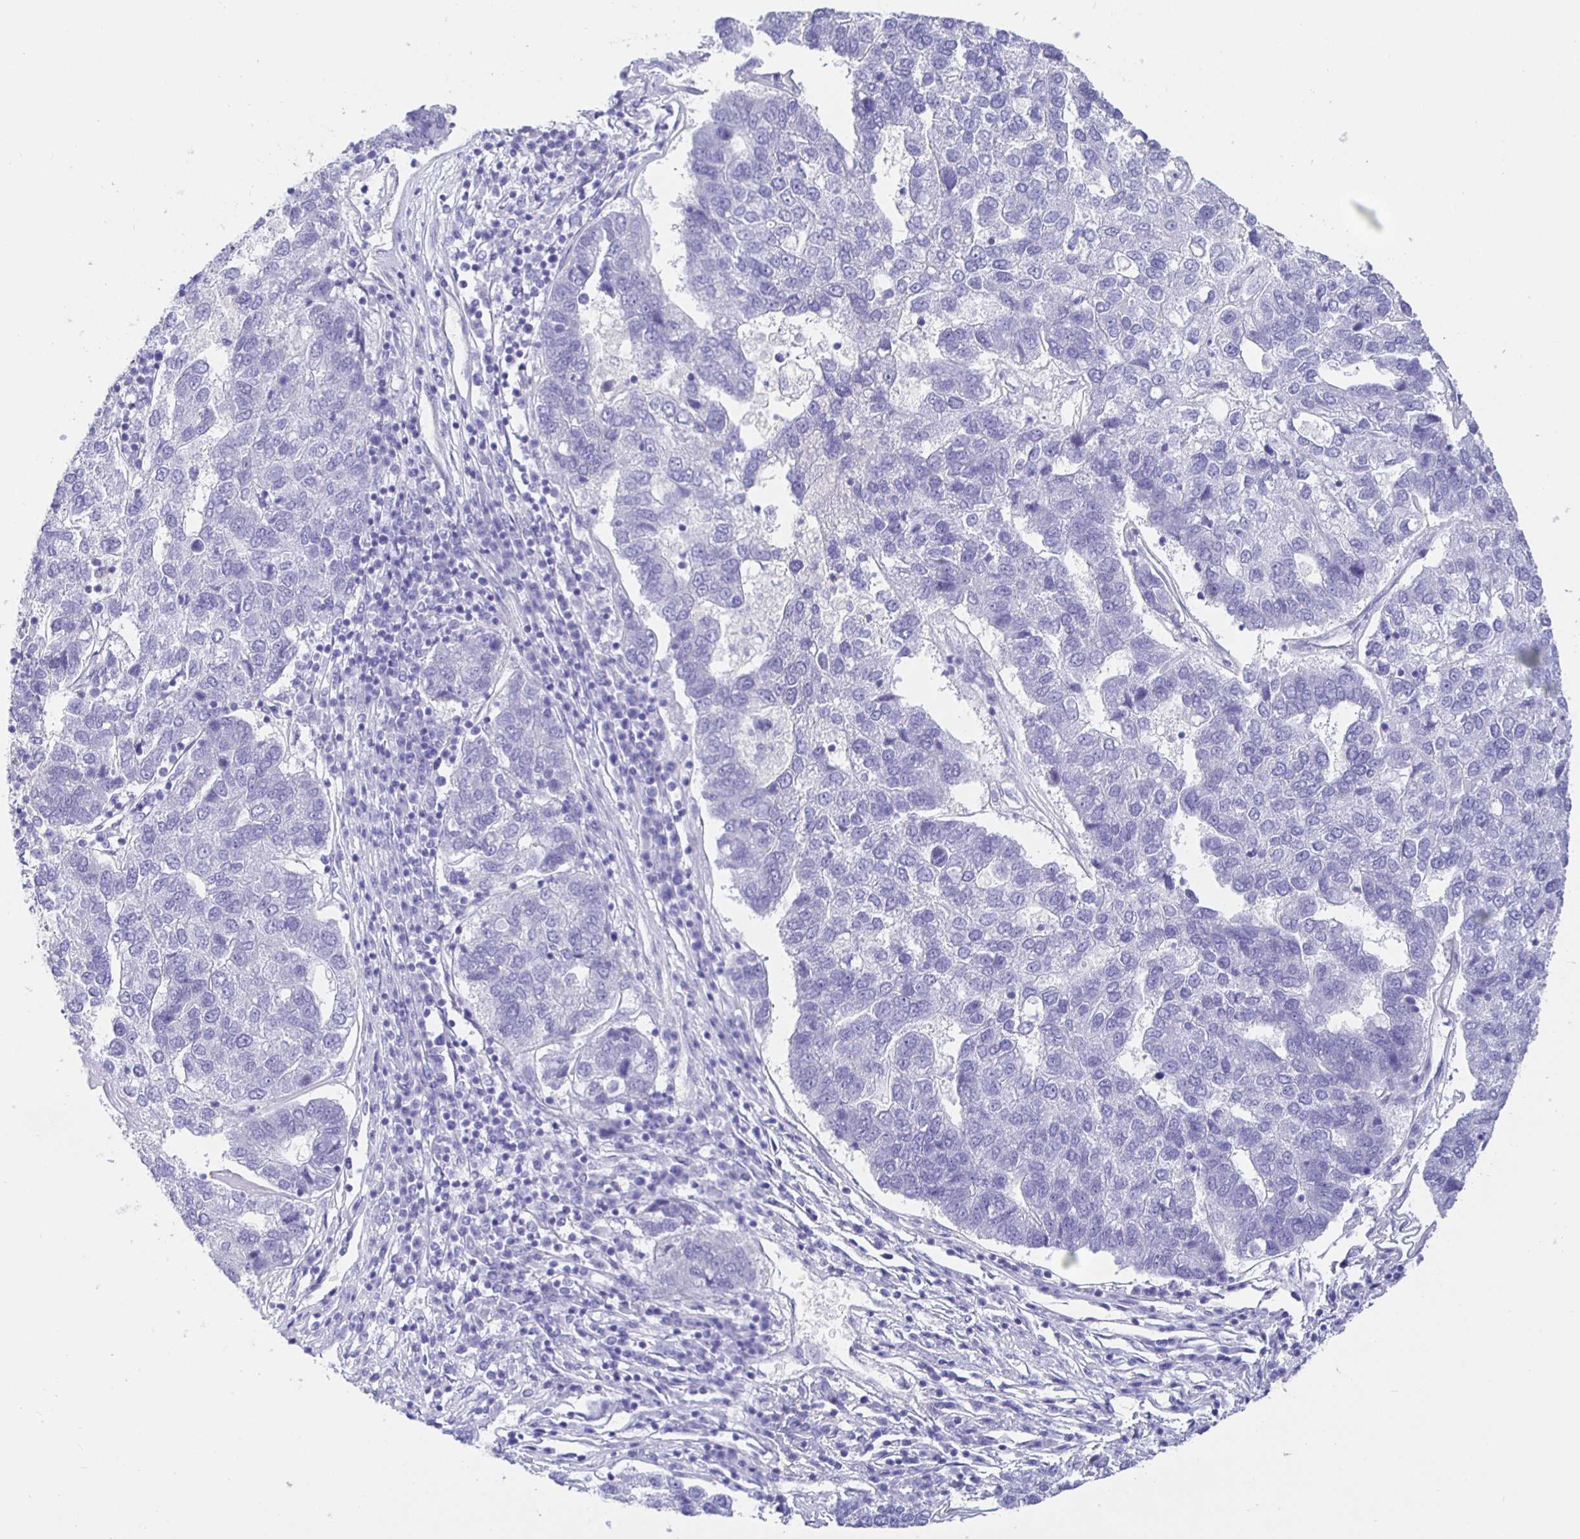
{"staining": {"intensity": "negative", "quantity": "none", "location": "none"}, "tissue": "pancreatic cancer", "cell_type": "Tumor cells", "image_type": "cancer", "snomed": [{"axis": "morphology", "description": "Adenocarcinoma, NOS"}, {"axis": "topography", "description": "Pancreas"}], "caption": "Image shows no significant protein expression in tumor cells of pancreatic cancer. Brightfield microscopy of immunohistochemistry stained with DAB (brown) and hematoxylin (blue), captured at high magnification.", "gene": "HSPA4L", "patient": {"sex": "female", "age": 61}}